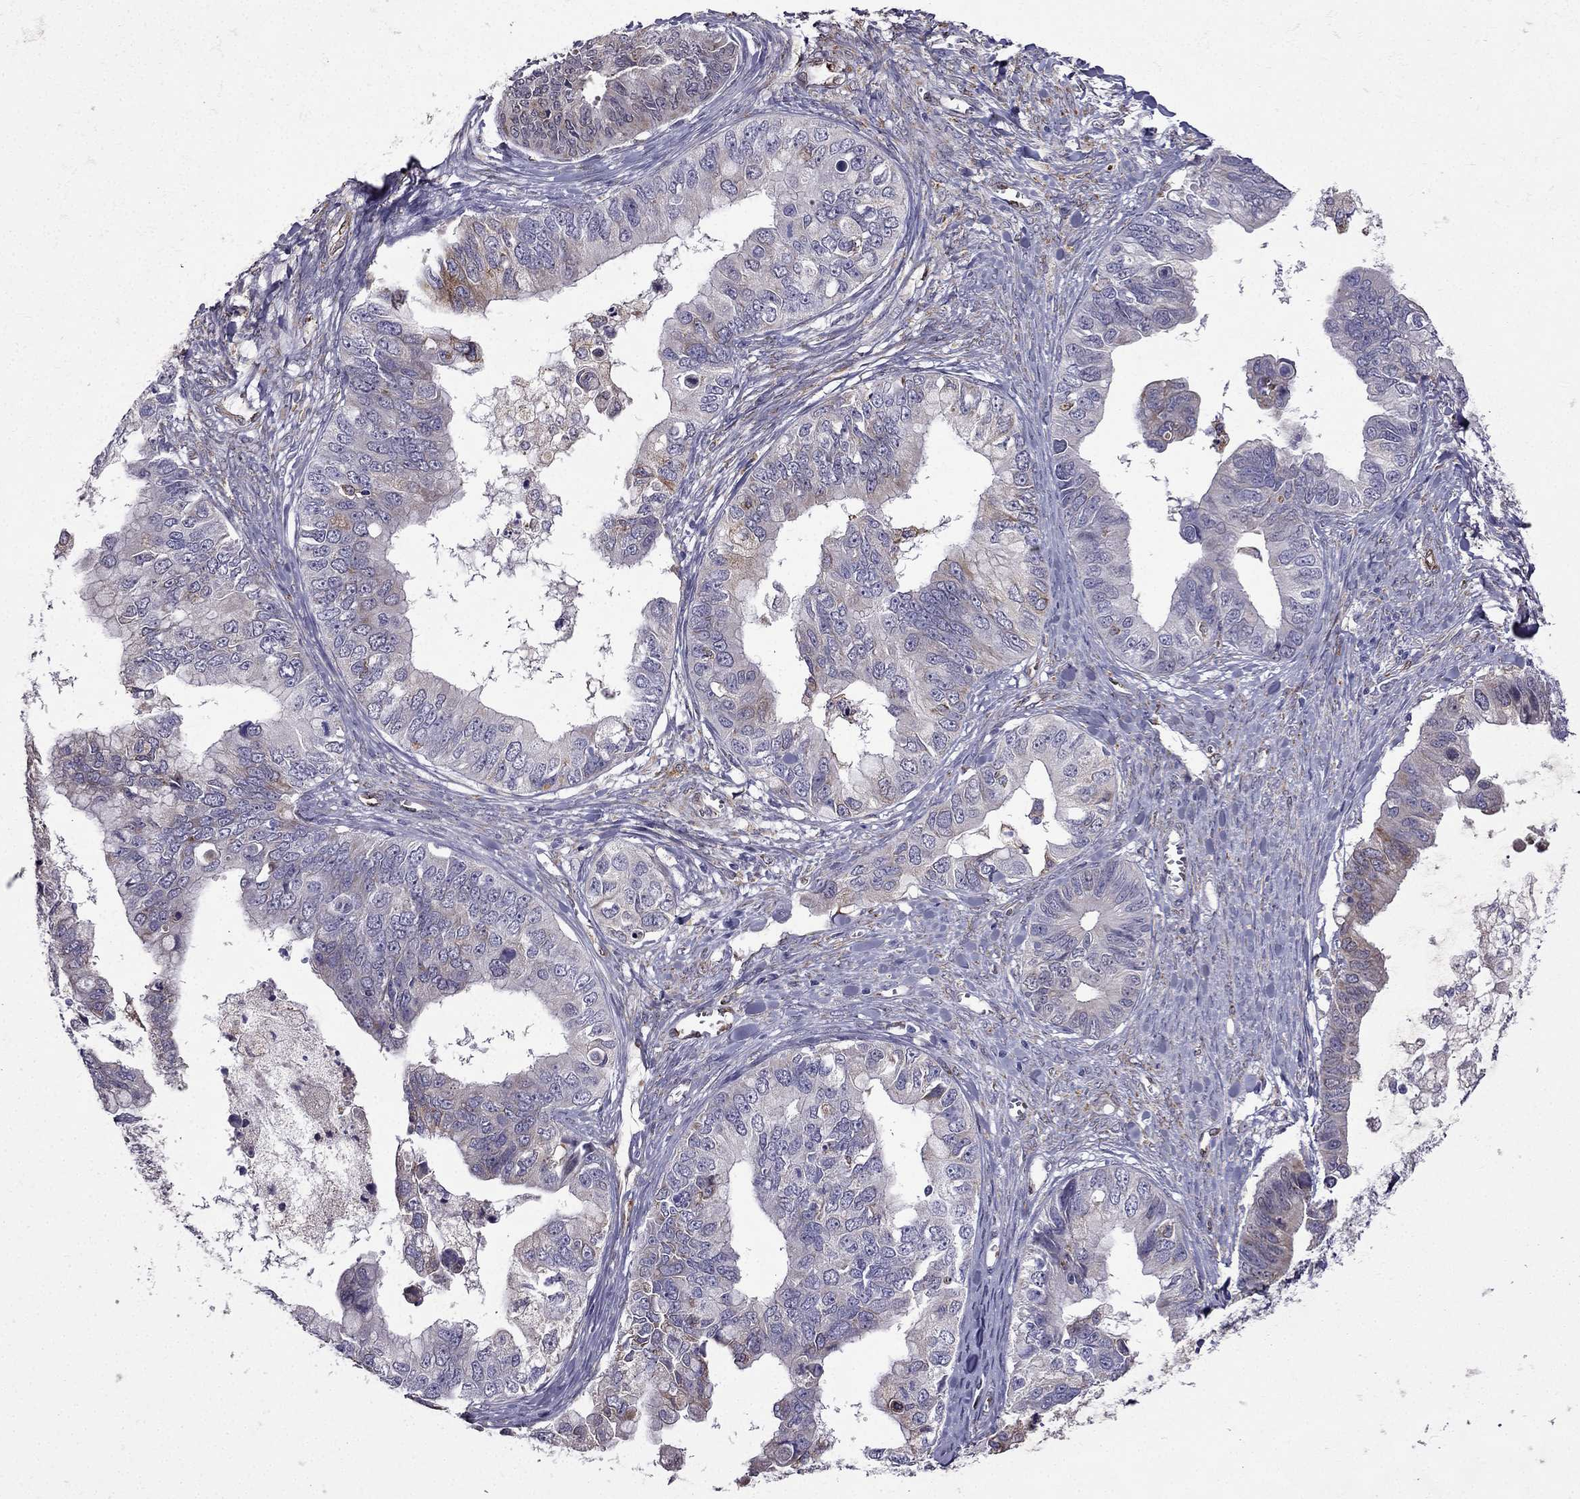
{"staining": {"intensity": "weak", "quantity": "<25%", "location": "cytoplasmic/membranous"}, "tissue": "ovarian cancer", "cell_type": "Tumor cells", "image_type": "cancer", "snomed": [{"axis": "morphology", "description": "Cystadenocarcinoma, mucinous, NOS"}, {"axis": "topography", "description": "Ovary"}], "caption": "Ovarian cancer was stained to show a protein in brown. There is no significant expression in tumor cells.", "gene": "IKBIP", "patient": {"sex": "female", "age": 76}}